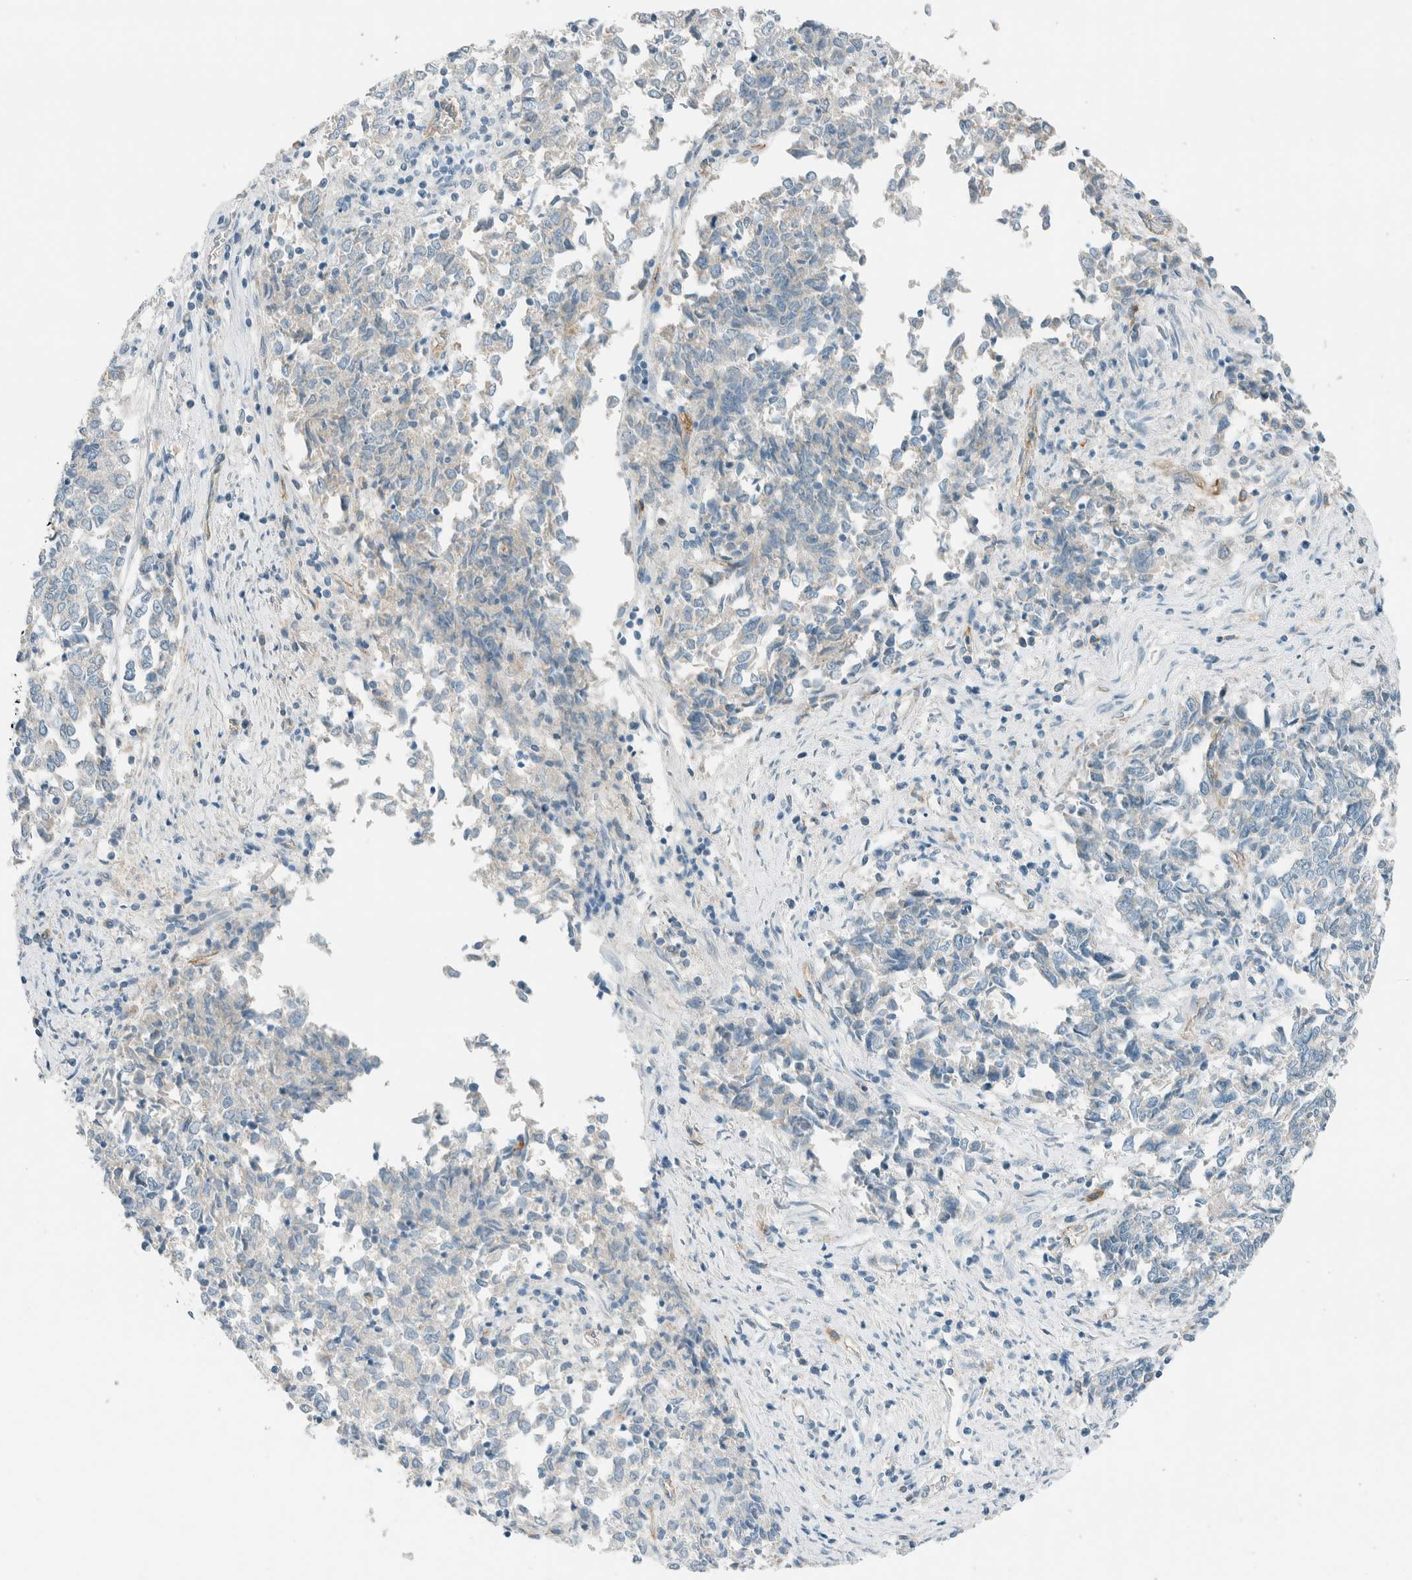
{"staining": {"intensity": "negative", "quantity": "none", "location": "none"}, "tissue": "endometrial cancer", "cell_type": "Tumor cells", "image_type": "cancer", "snomed": [{"axis": "morphology", "description": "Adenocarcinoma, NOS"}, {"axis": "topography", "description": "Endometrium"}], "caption": "Endometrial cancer (adenocarcinoma) stained for a protein using immunohistochemistry (IHC) displays no staining tumor cells.", "gene": "SLFN12", "patient": {"sex": "female", "age": 80}}